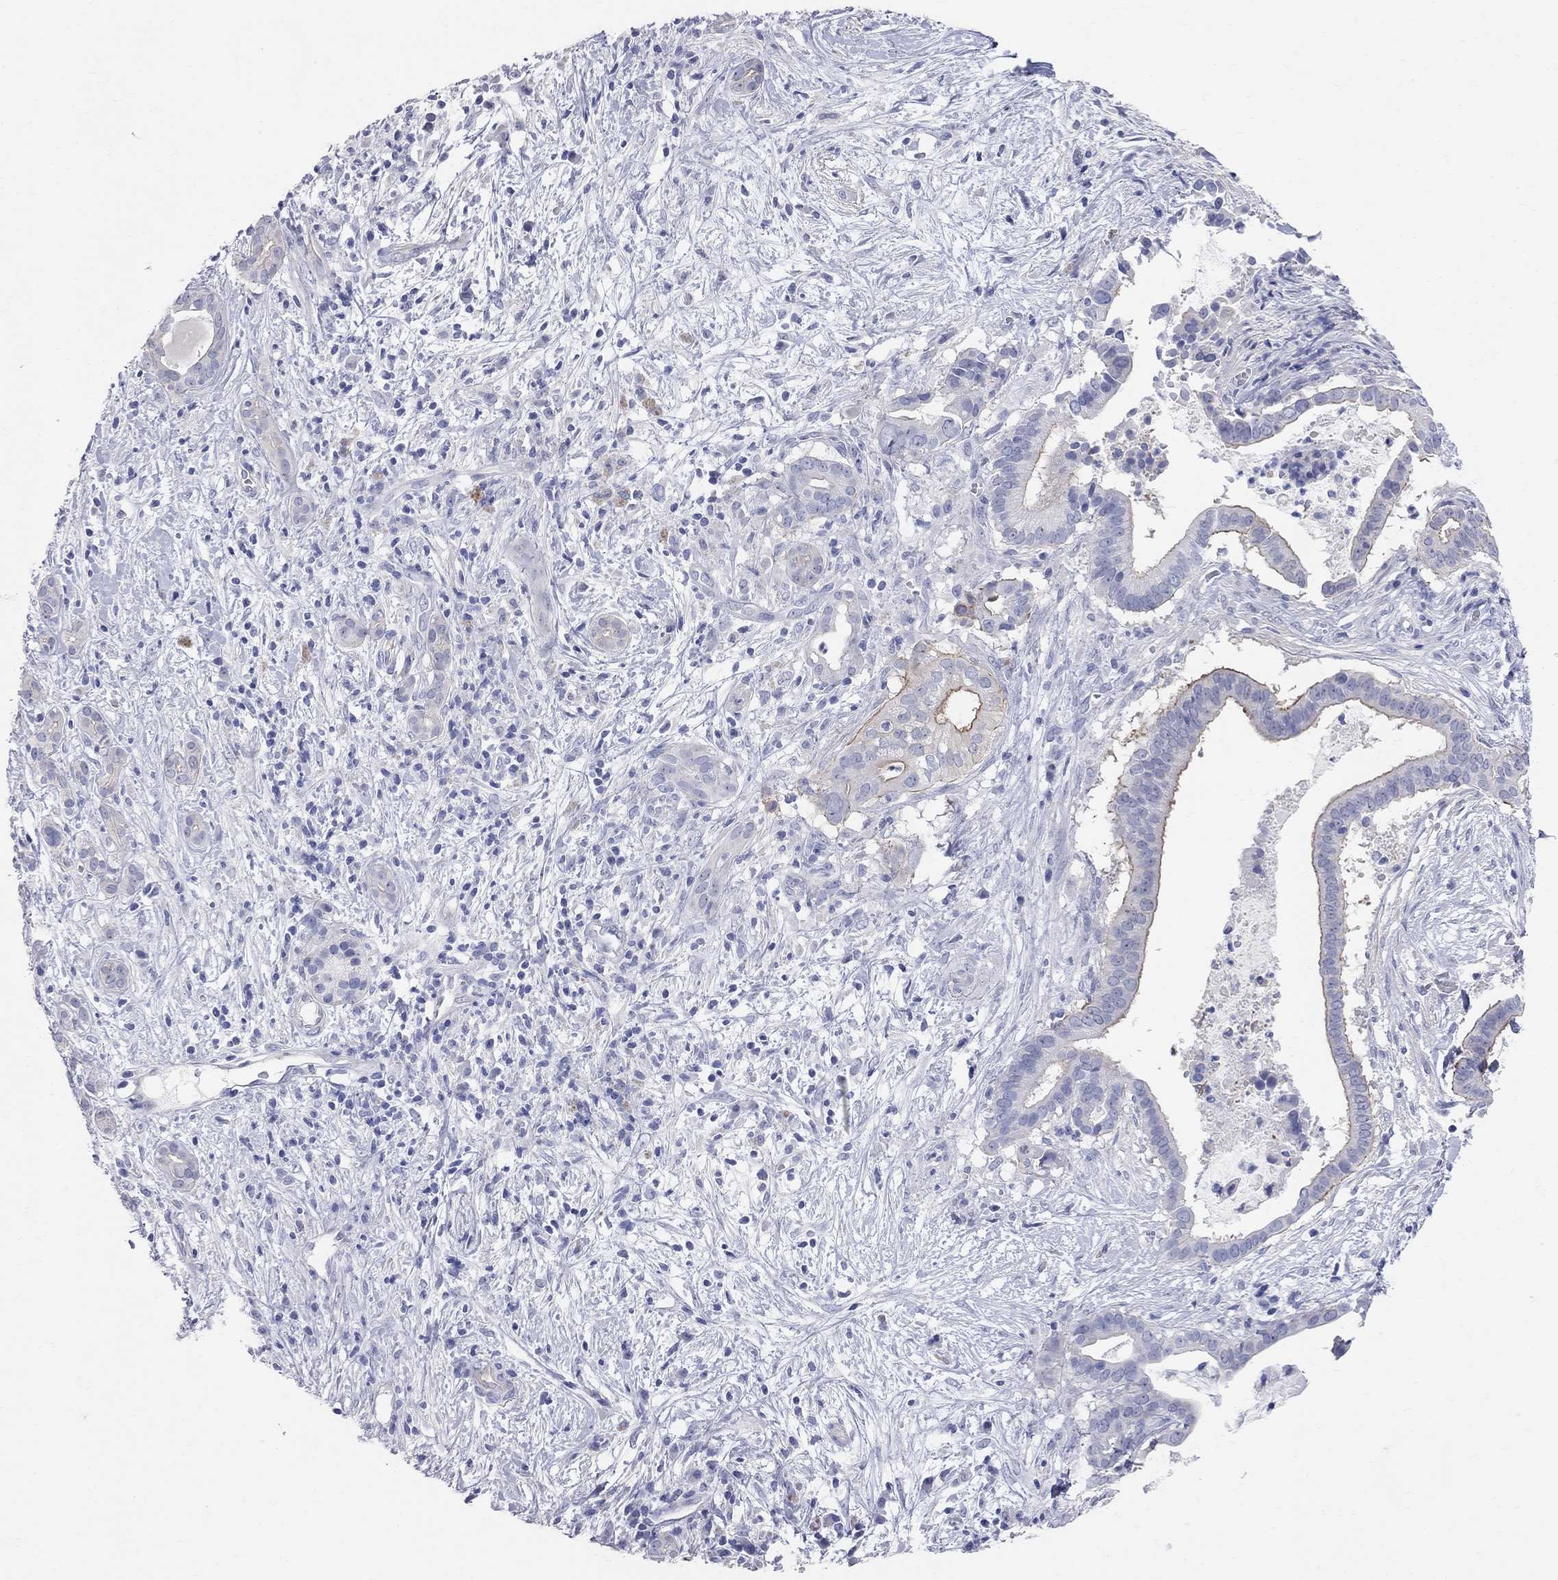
{"staining": {"intensity": "moderate", "quantity": "<25%", "location": "cytoplasmic/membranous"}, "tissue": "pancreatic cancer", "cell_type": "Tumor cells", "image_type": "cancer", "snomed": [{"axis": "morphology", "description": "Adenocarcinoma, NOS"}, {"axis": "topography", "description": "Pancreas"}], "caption": "This is a histology image of IHC staining of pancreatic adenocarcinoma, which shows moderate staining in the cytoplasmic/membranous of tumor cells.", "gene": "AOX1", "patient": {"sex": "male", "age": 61}}